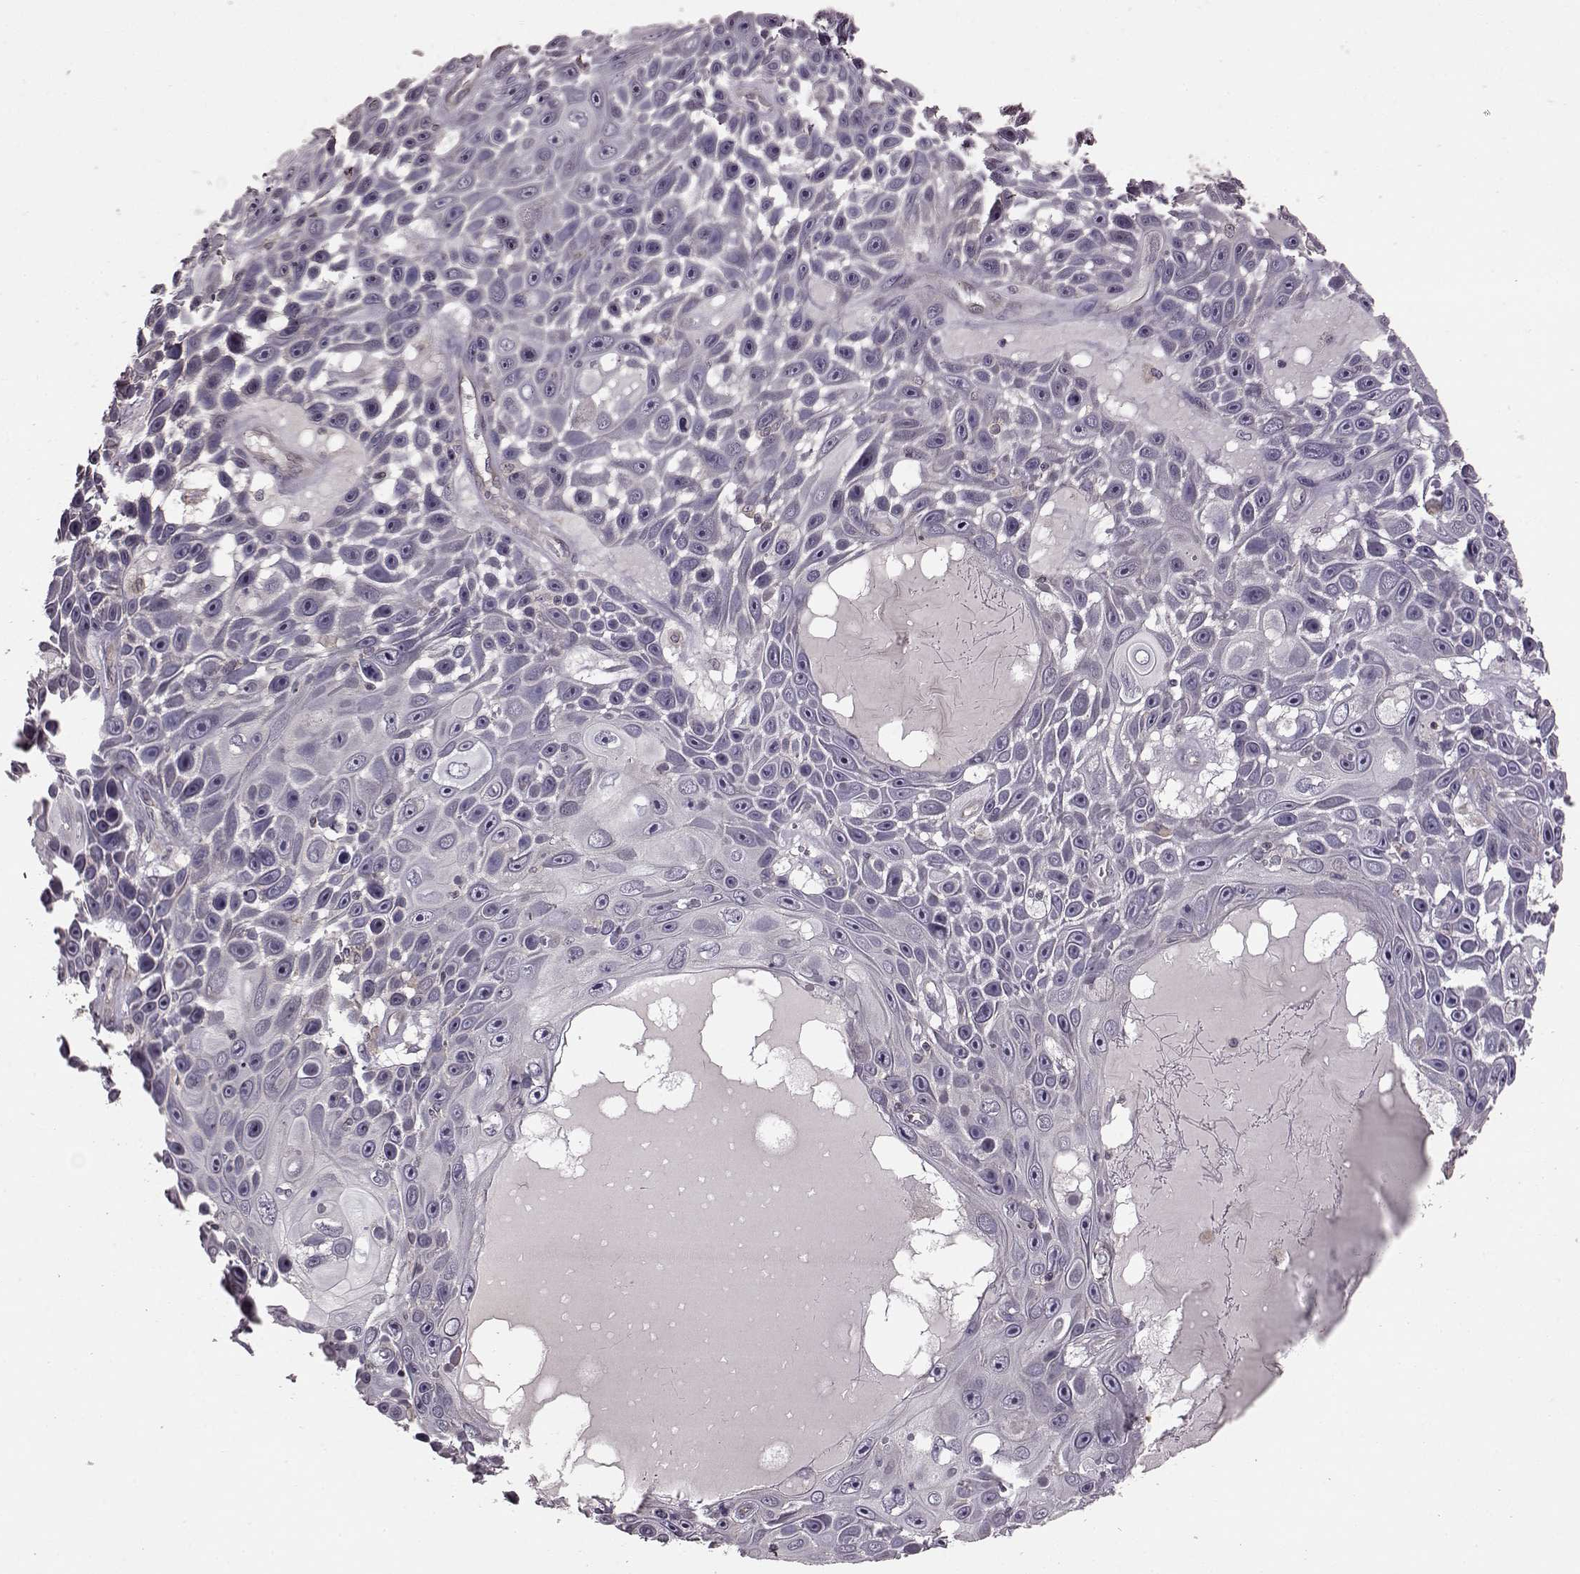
{"staining": {"intensity": "negative", "quantity": "none", "location": "none"}, "tissue": "skin cancer", "cell_type": "Tumor cells", "image_type": "cancer", "snomed": [{"axis": "morphology", "description": "Squamous cell carcinoma, NOS"}, {"axis": "topography", "description": "Skin"}], "caption": "Skin cancer (squamous cell carcinoma) was stained to show a protein in brown. There is no significant positivity in tumor cells. (Brightfield microscopy of DAB (3,3'-diaminobenzidine) immunohistochemistry (IHC) at high magnification).", "gene": "CDC42SE1", "patient": {"sex": "male", "age": 82}}